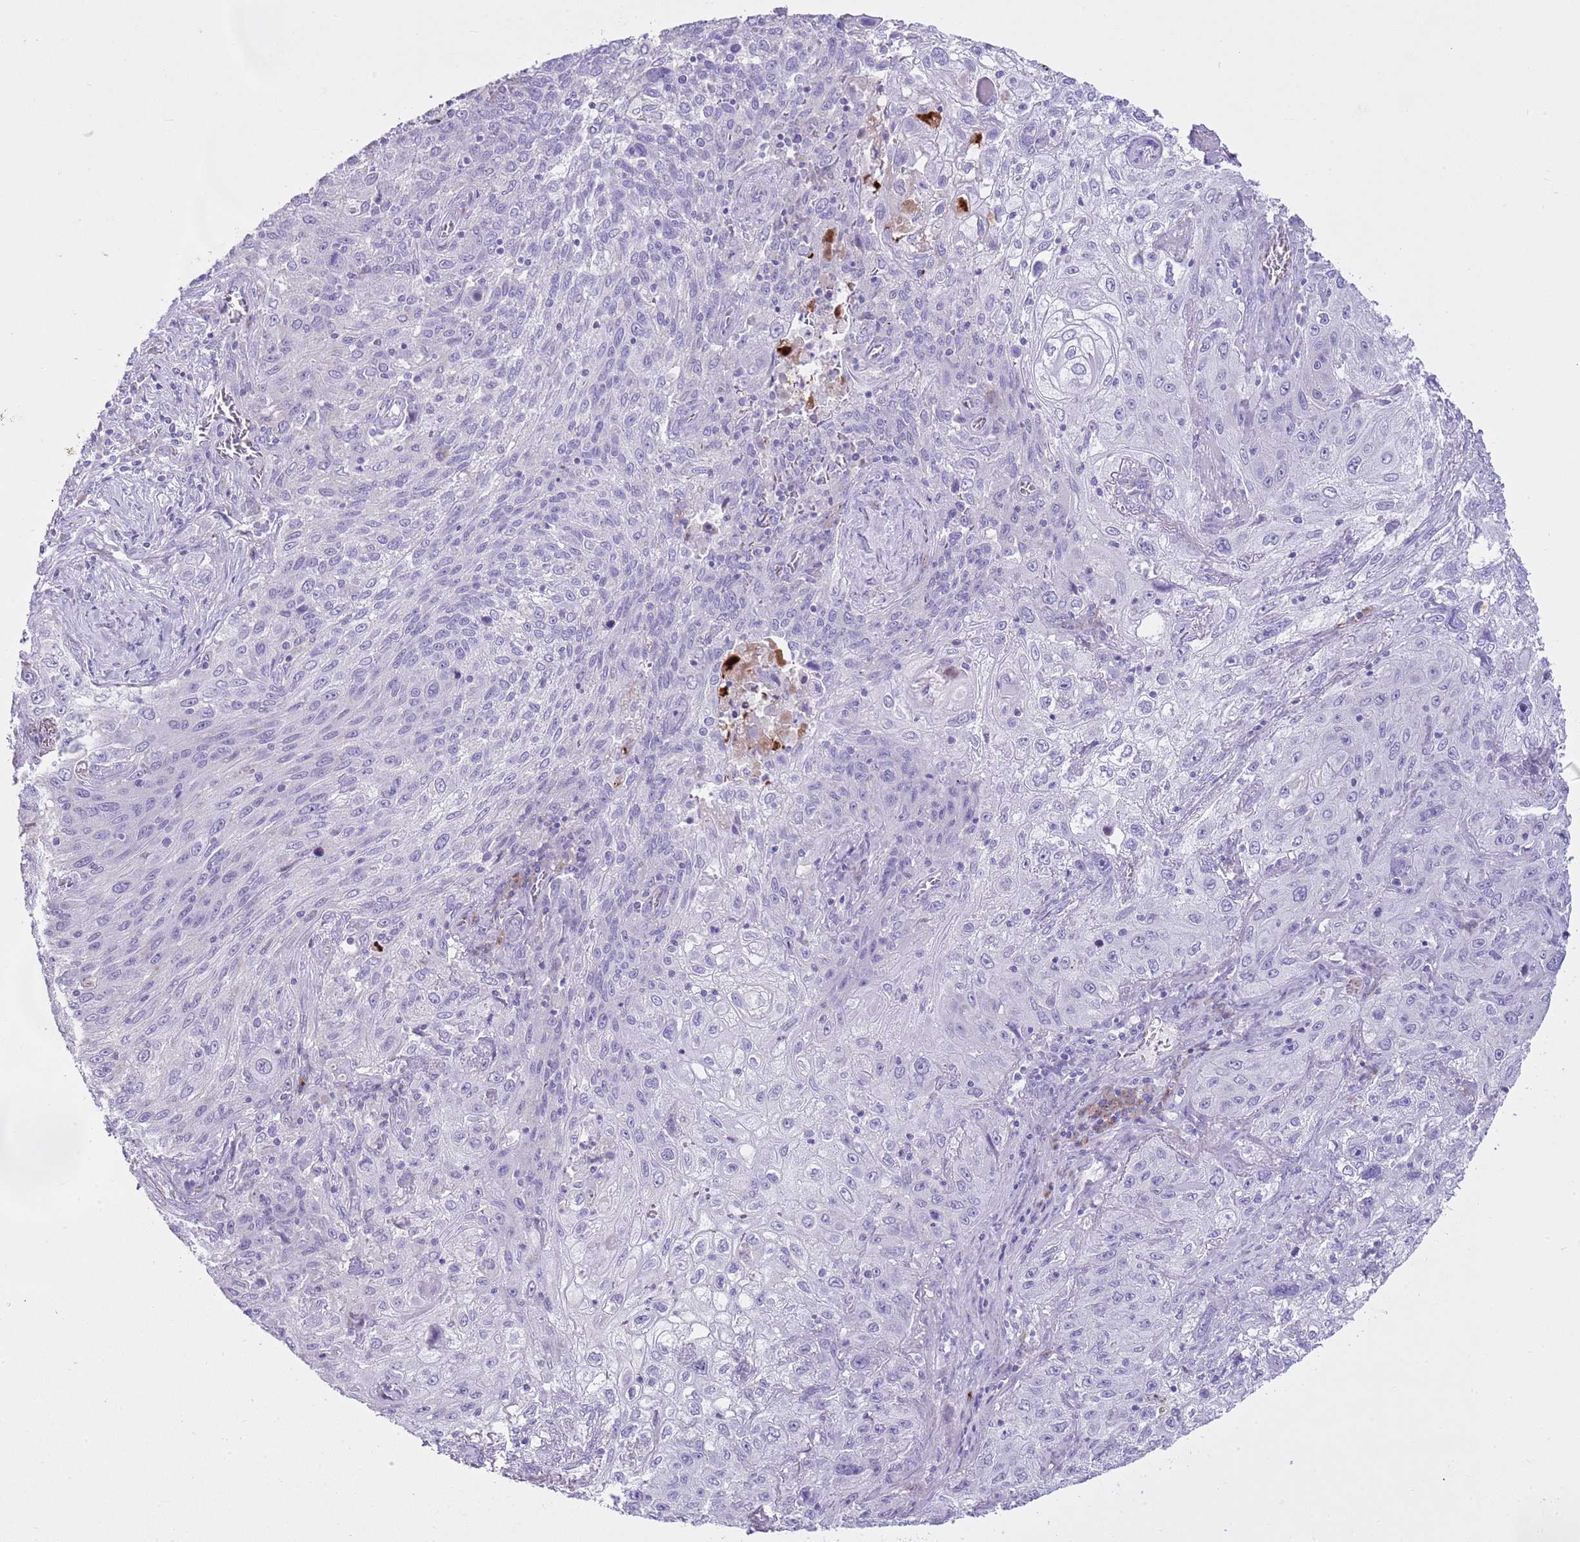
{"staining": {"intensity": "negative", "quantity": "none", "location": "none"}, "tissue": "lung cancer", "cell_type": "Tumor cells", "image_type": "cancer", "snomed": [{"axis": "morphology", "description": "Squamous cell carcinoma, NOS"}, {"axis": "topography", "description": "Lung"}], "caption": "This is an immunohistochemistry photomicrograph of human lung squamous cell carcinoma. There is no staining in tumor cells.", "gene": "CLEC2A", "patient": {"sex": "female", "age": 69}}